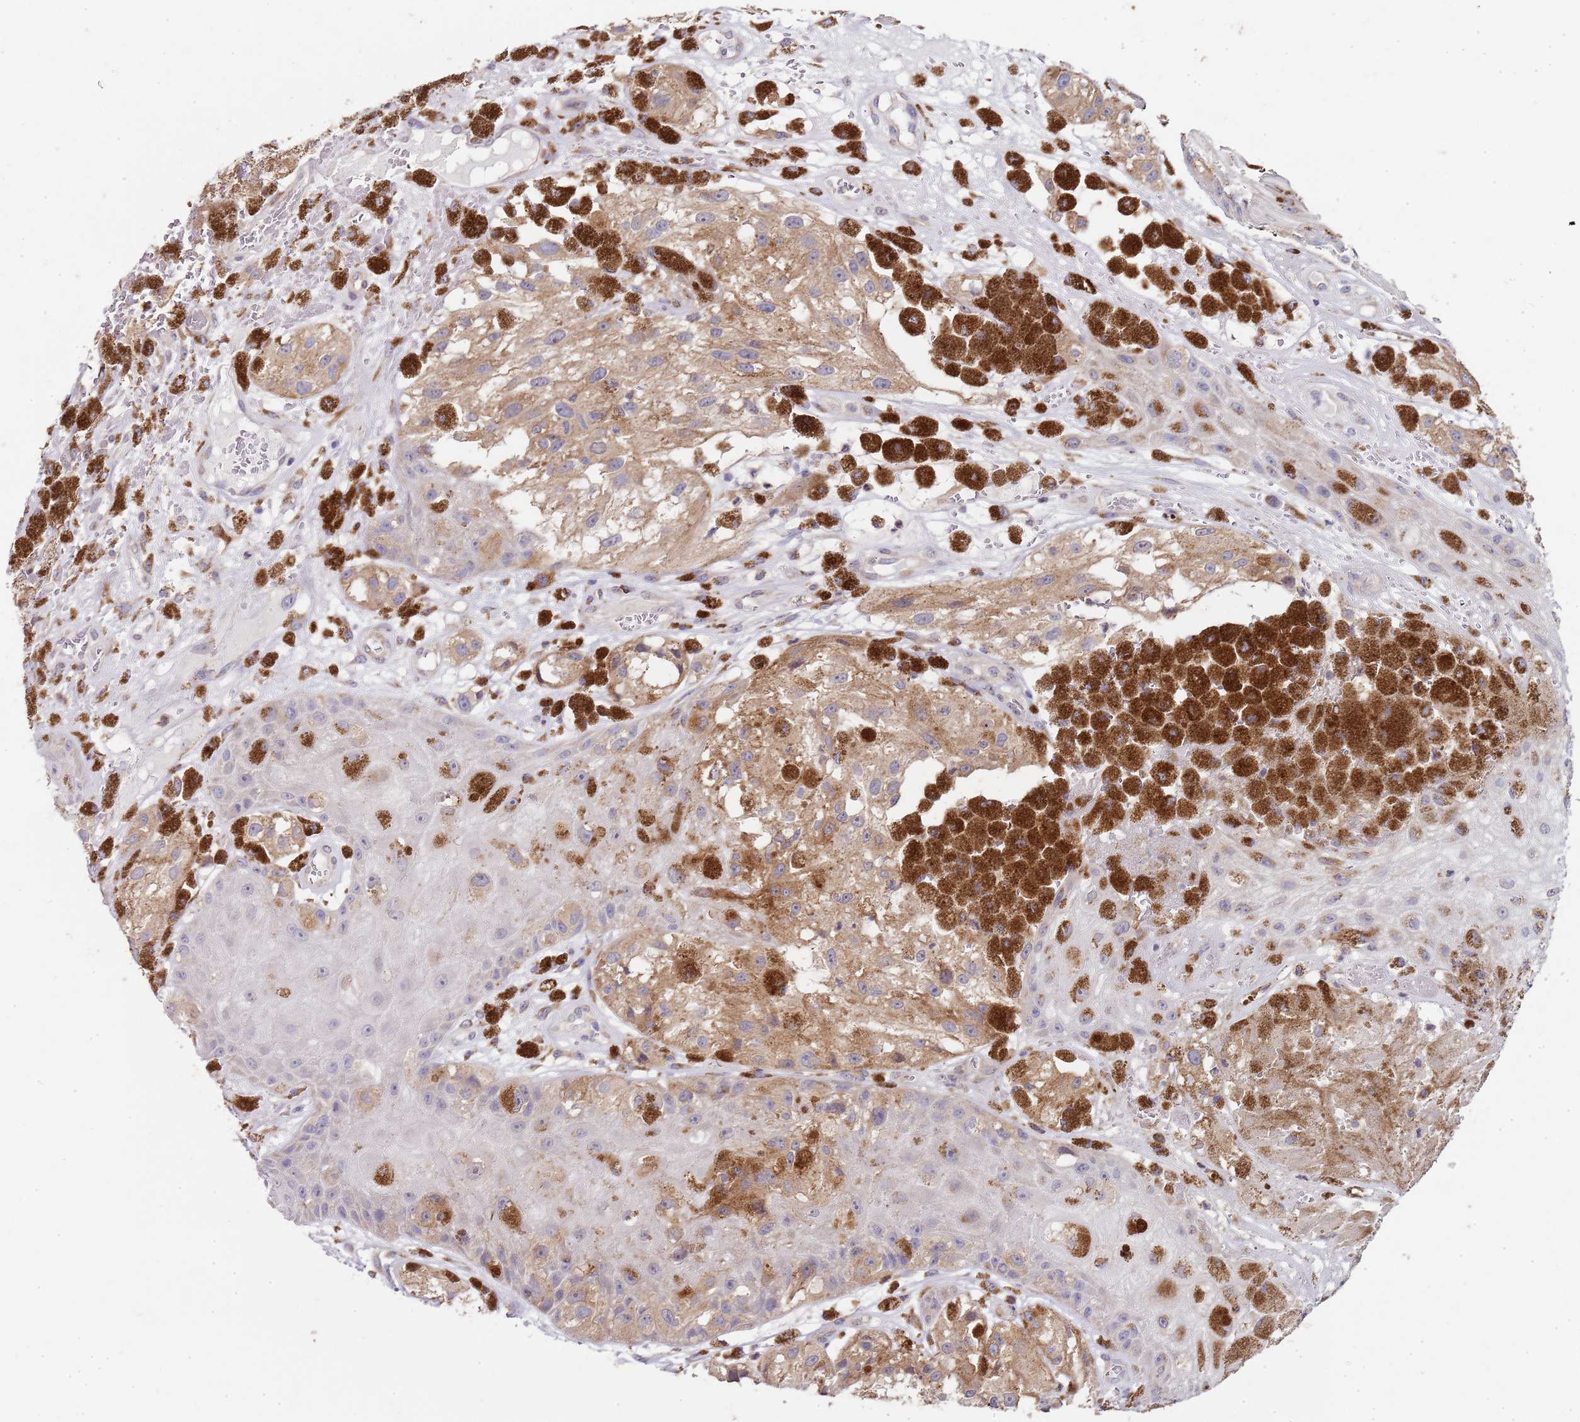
{"staining": {"intensity": "weak", "quantity": ">75%", "location": "cytoplasmic/membranous"}, "tissue": "melanoma", "cell_type": "Tumor cells", "image_type": "cancer", "snomed": [{"axis": "morphology", "description": "Malignant melanoma, NOS"}, {"axis": "topography", "description": "Skin"}], "caption": "Melanoma stained with IHC displays weak cytoplasmic/membranous expression in approximately >75% of tumor cells. (Brightfield microscopy of DAB IHC at high magnification).", "gene": "TBC1D9", "patient": {"sex": "male", "age": 88}}